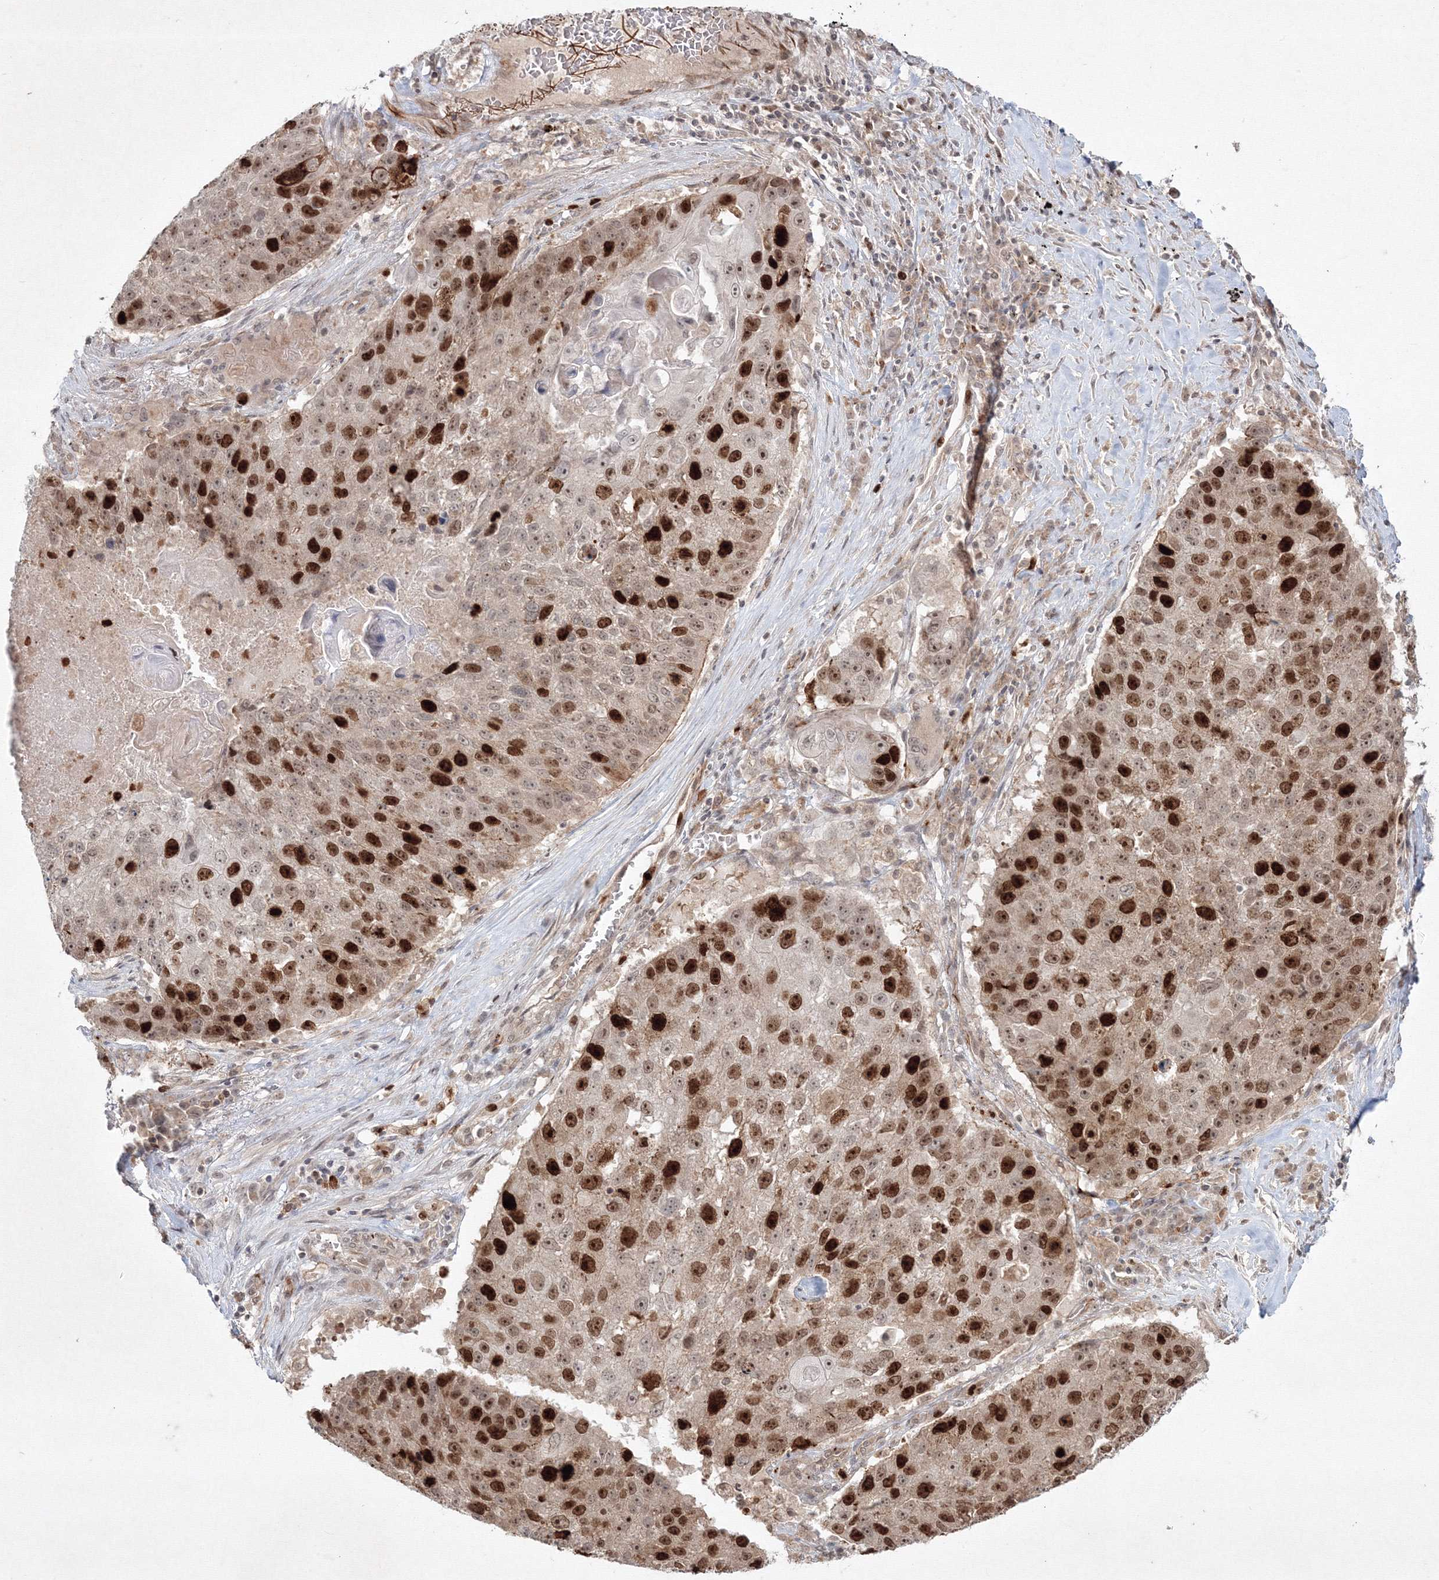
{"staining": {"intensity": "strong", "quantity": ">75%", "location": "nuclear"}, "tissue": "lung cancer", "cell_type": "Tumor cells", "image_type": "cancer", "snomed": [{"axis": "morphology", "description": "Squamous cell carcinoma, NOS"}, {"axis": "topography", "description": "Lung"}], "caption": "Strong nuclear staining is appreciated in about >75% of tumor cells in lung squamous cell carcinoma. The protein of interest is shown in brown color, while the nuclei are stained blue.", "gene": "KIF20A", "patient": {"sex": "male", "age": 61}}